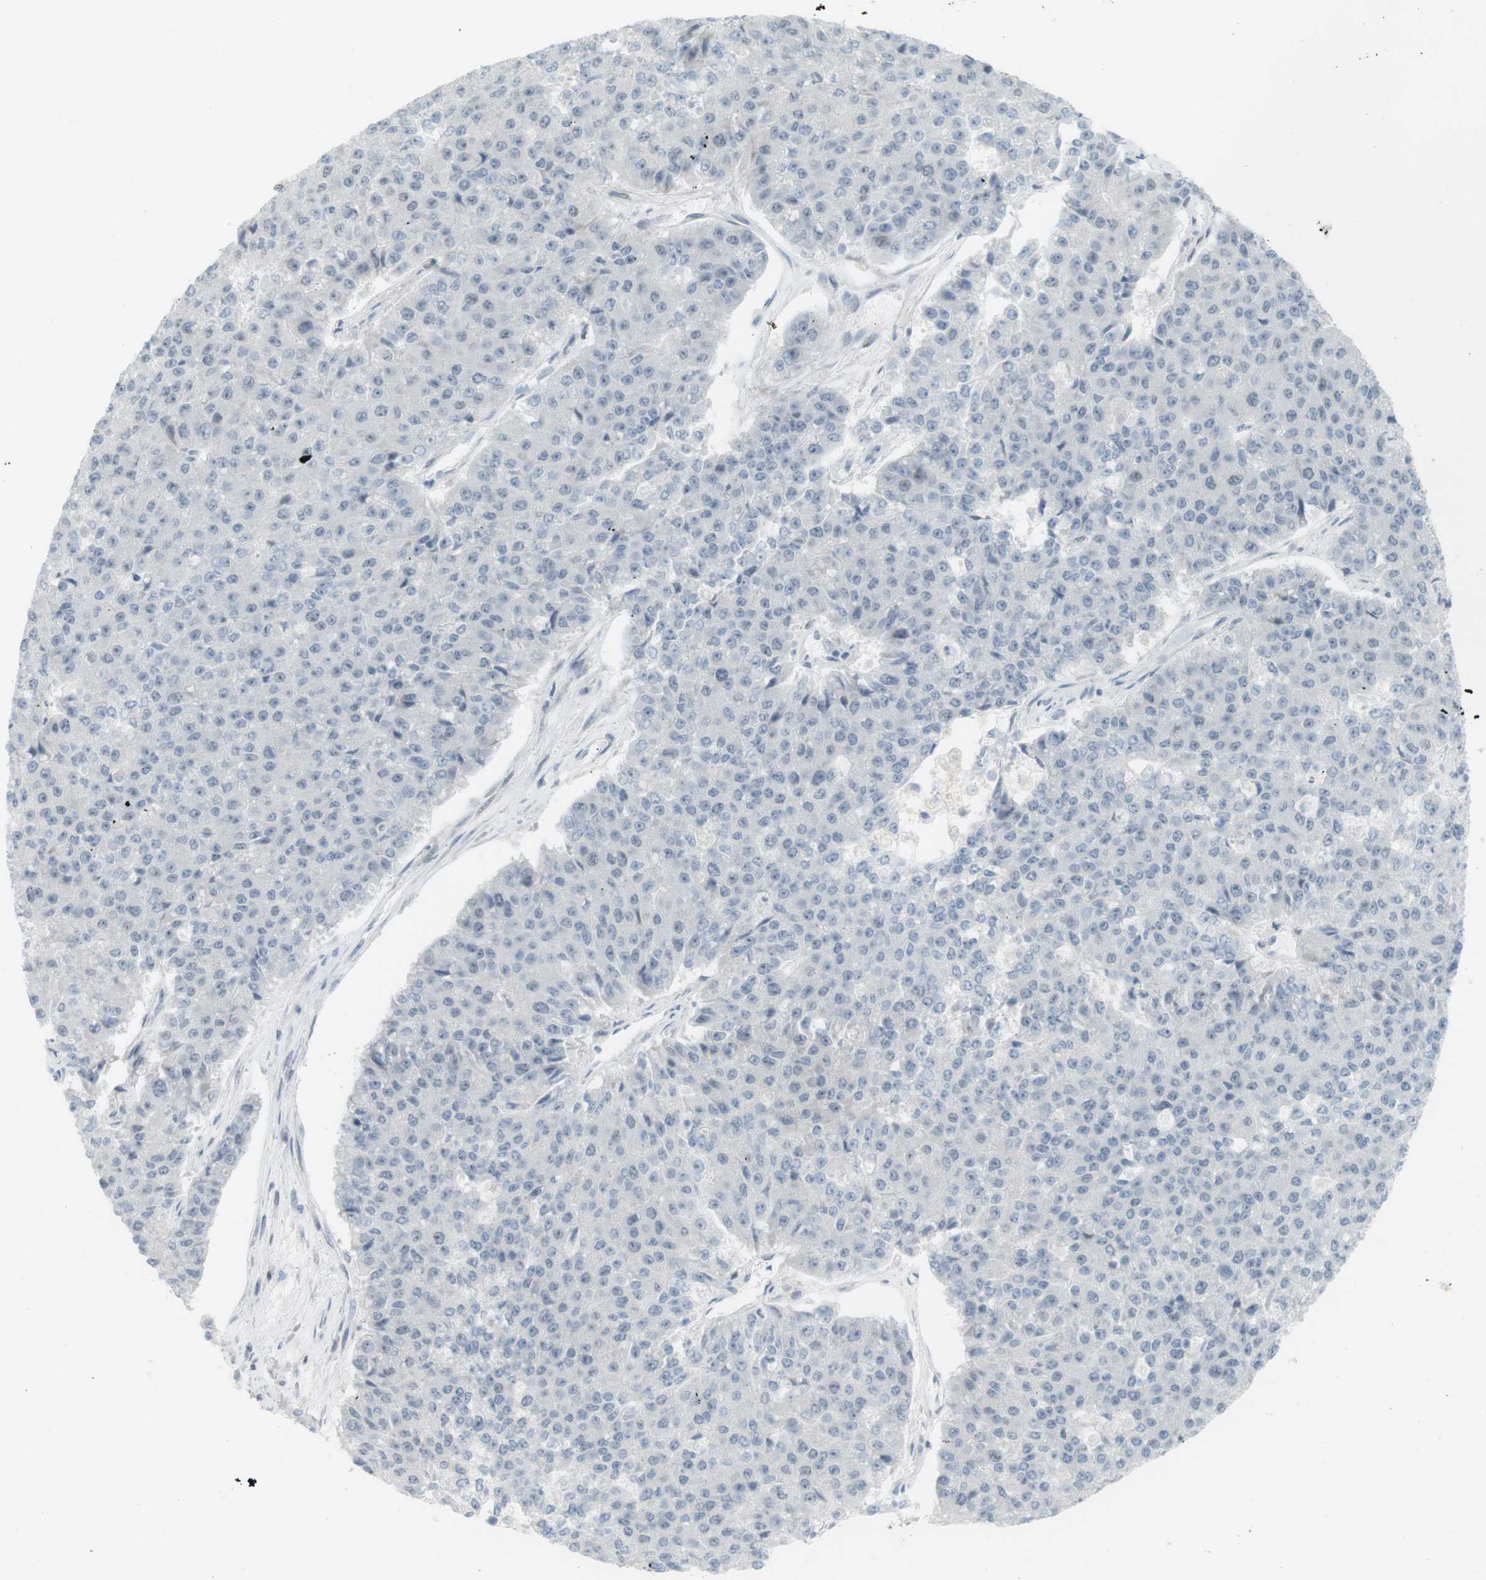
{"staining": {"intensity": "negative", "quantity": "none", "location": "none"}, "tissue": "pancreatic cancer", "cell_type": "Tumor cells", "image_type": "cancer", "snomed": [{"axis": "morphology", "description": "Adenocarcinoma, NOS"}, {"axis": "topography", "description": "Pancreas"}], "caption": "IHC of human pancreatic cancer (adenocarcinoma) reveals no positivity in tumor cells.", "gene": "DMC1", "patient": {"sex": "male", "age": 50}}